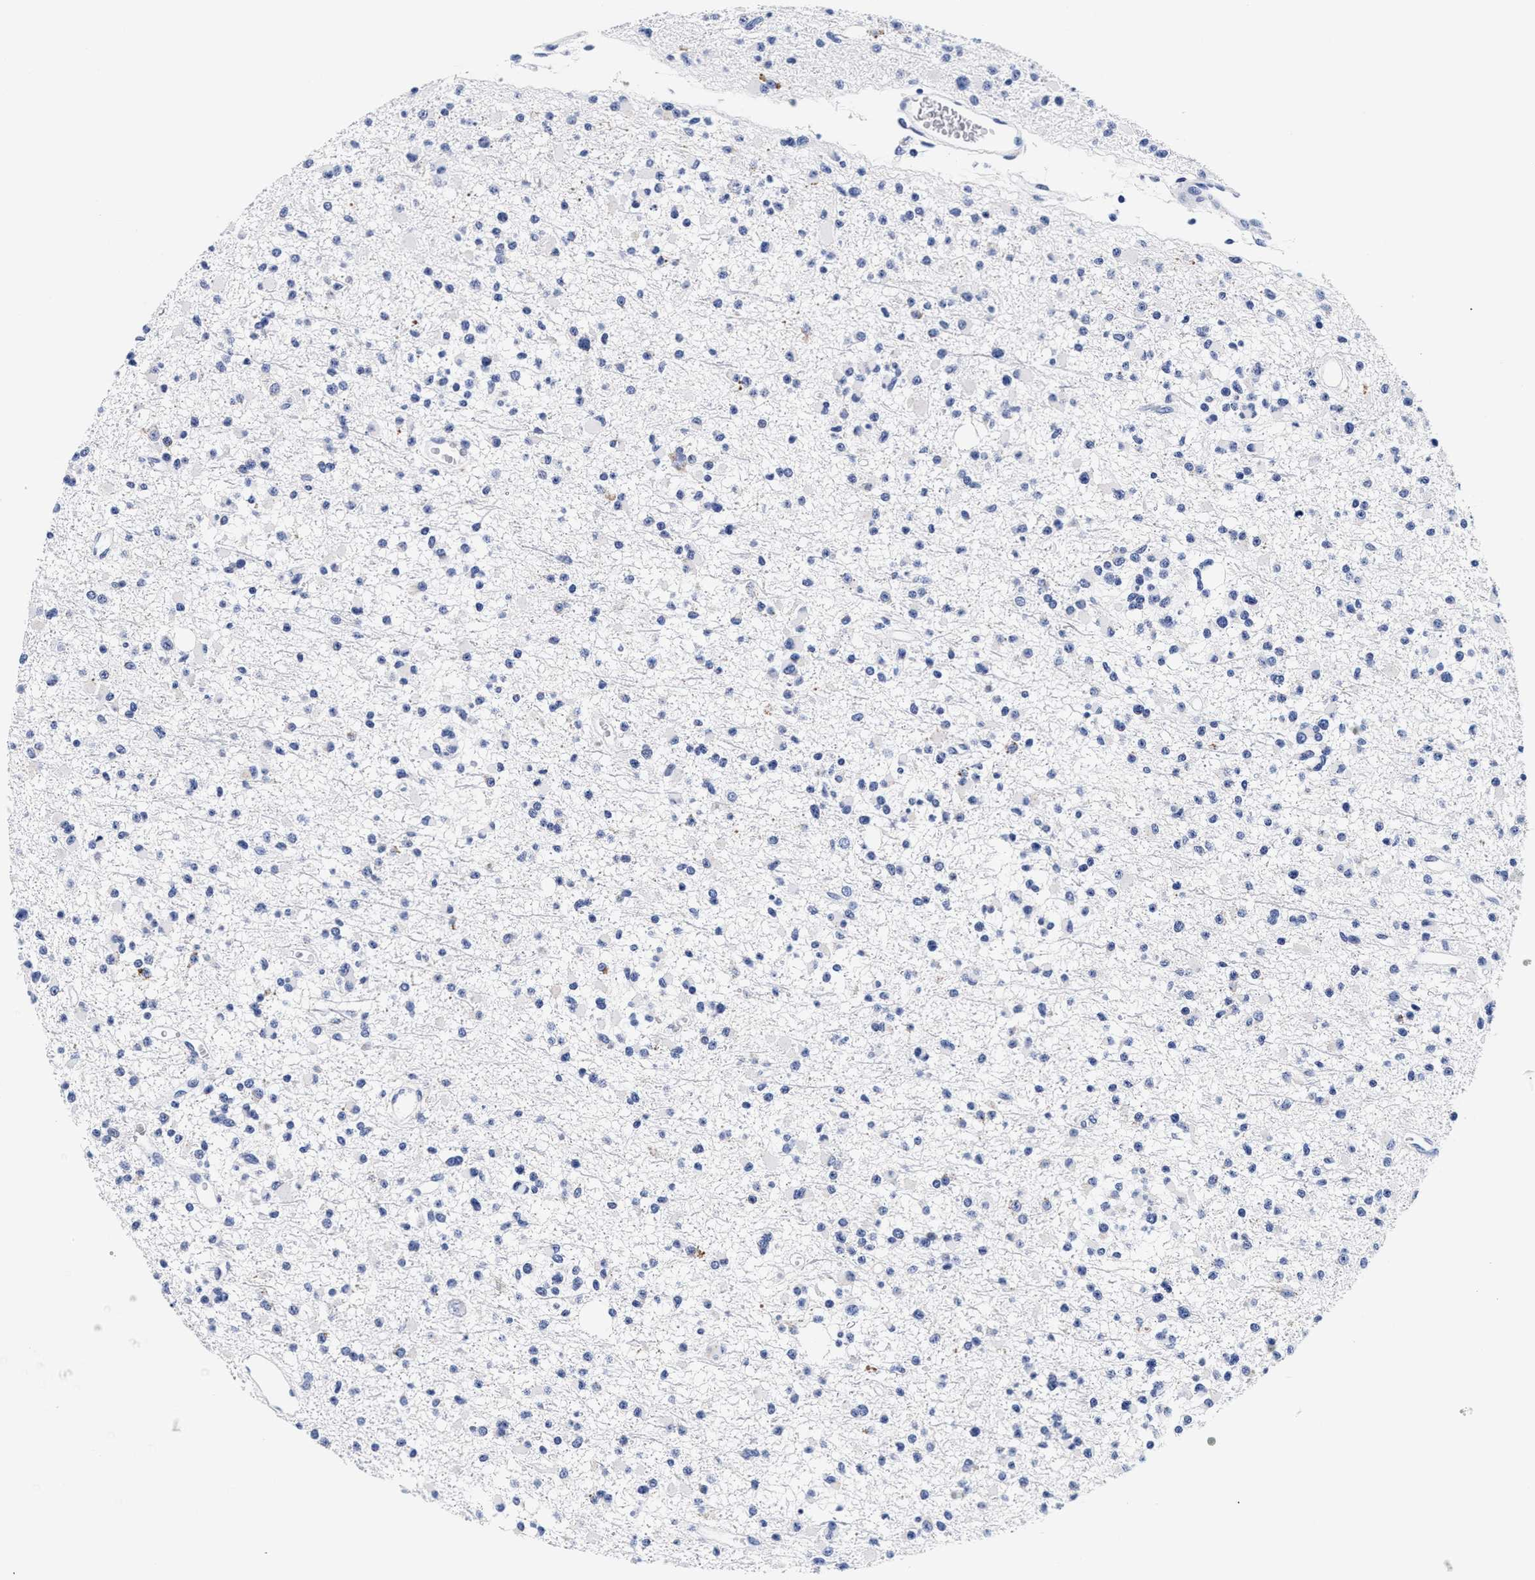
{"staining": {"intensity": "negative", "quantity": "none", "location": "none"}, "tissue": "glioma", "cell_type": "Tumor cells", "image_type": "cancer", "snomed": [{"axis": "morphology", "description": "Glioma, malignant, Low grade"}, {"axis": "topography", "description": "Brain"}], "caption": "There is no significant expression in tumor cells of glioma.", "gene": "RAB3B", "patient": {"sex": "female", "age": 22}}